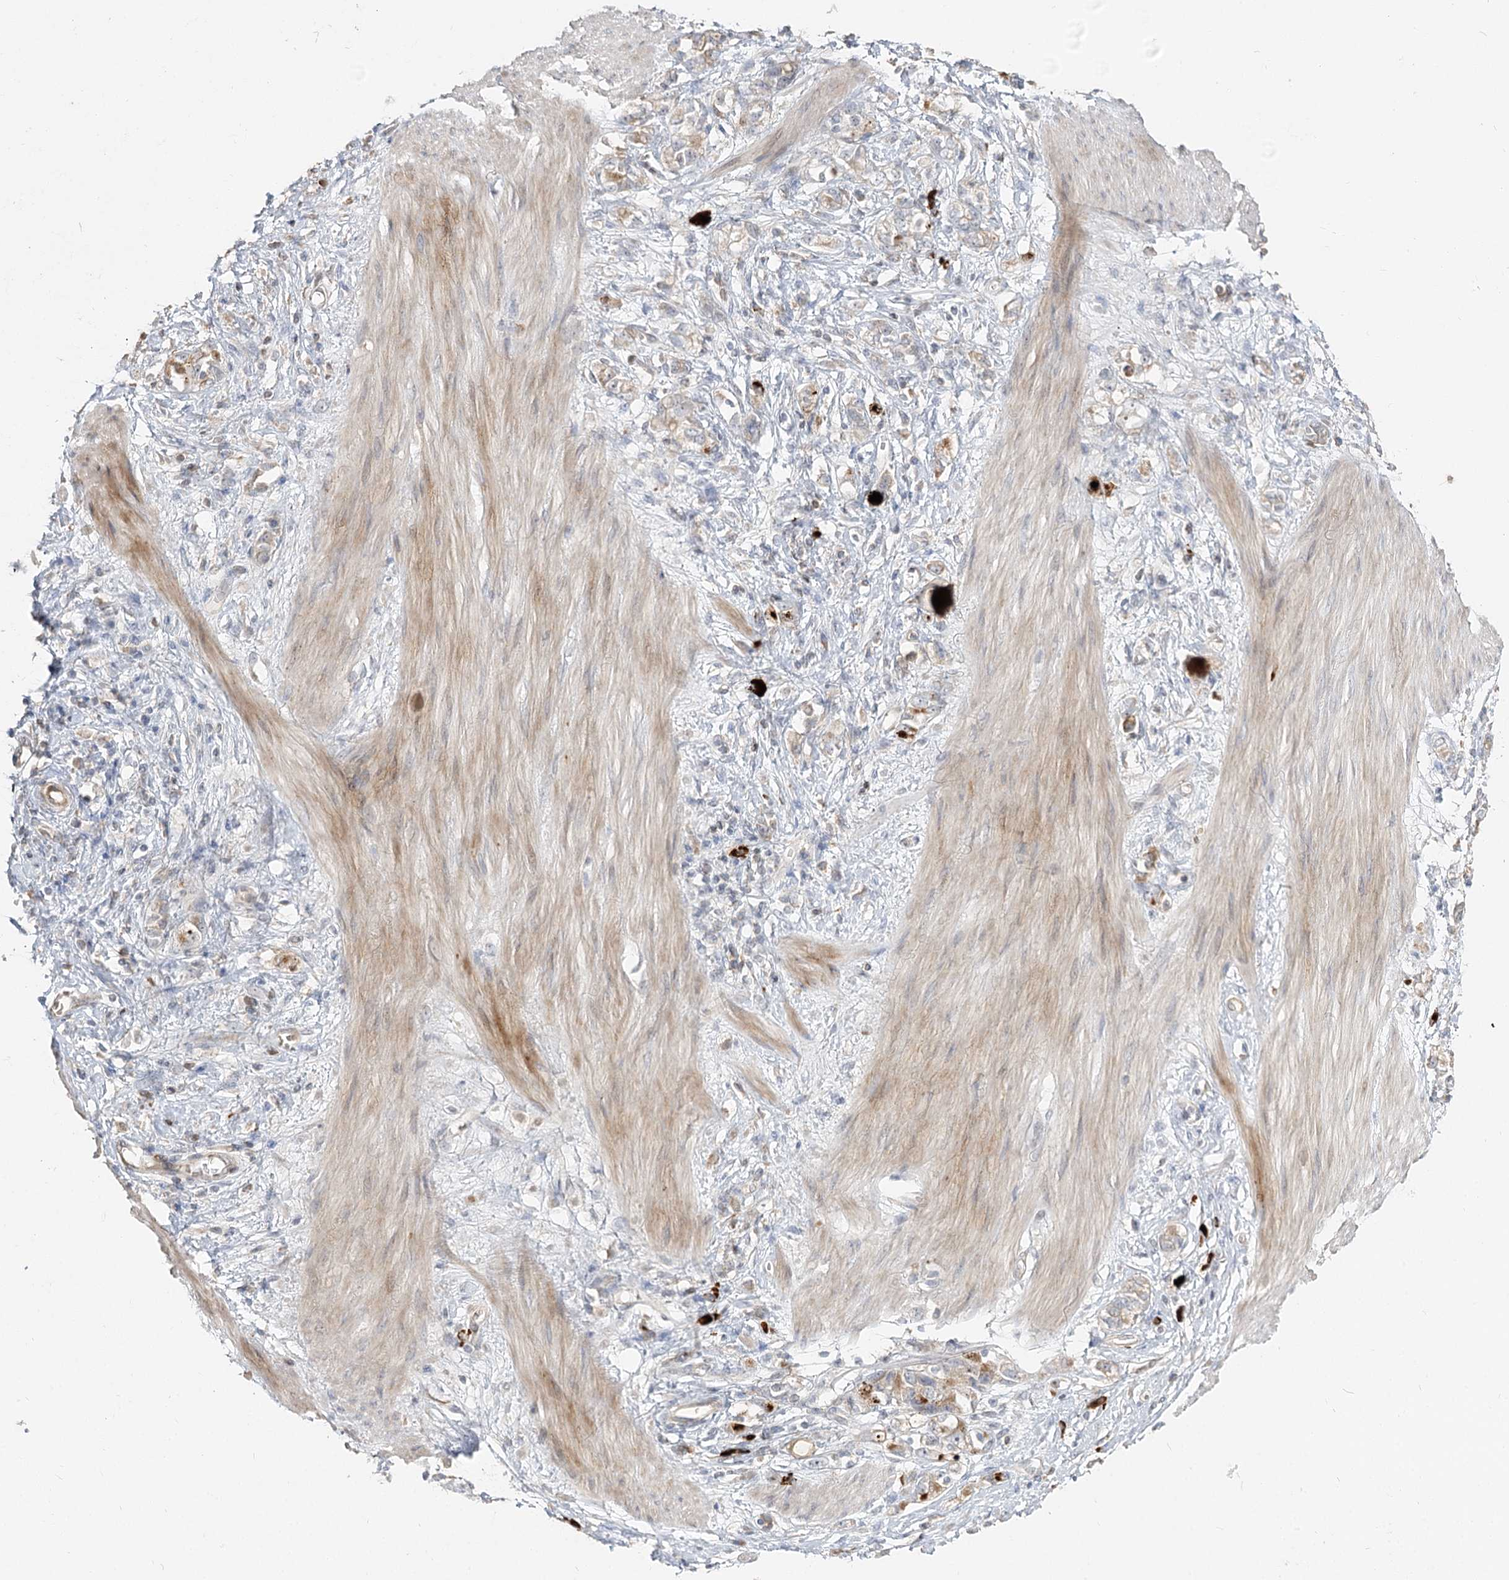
{"staining": {"intensity": "weak", "quantity": "<25%", "location": "cytoplasmic/membranous"}, "tissue": "stomach cancer", "cell_type": "Tumor cells", "image_type": "cancer", "snomed": [{"axis": "morphology", "description": "Adenocarcinoma, NOS"}, {"axis": "topography", "description": "Stomach"}], "caption": "Image shows no protein expression in tumor cells of stomach adenocarcinoma tissue.", "gene": "GUCY2C", "patient": {"sex": "female", "age": 76}}